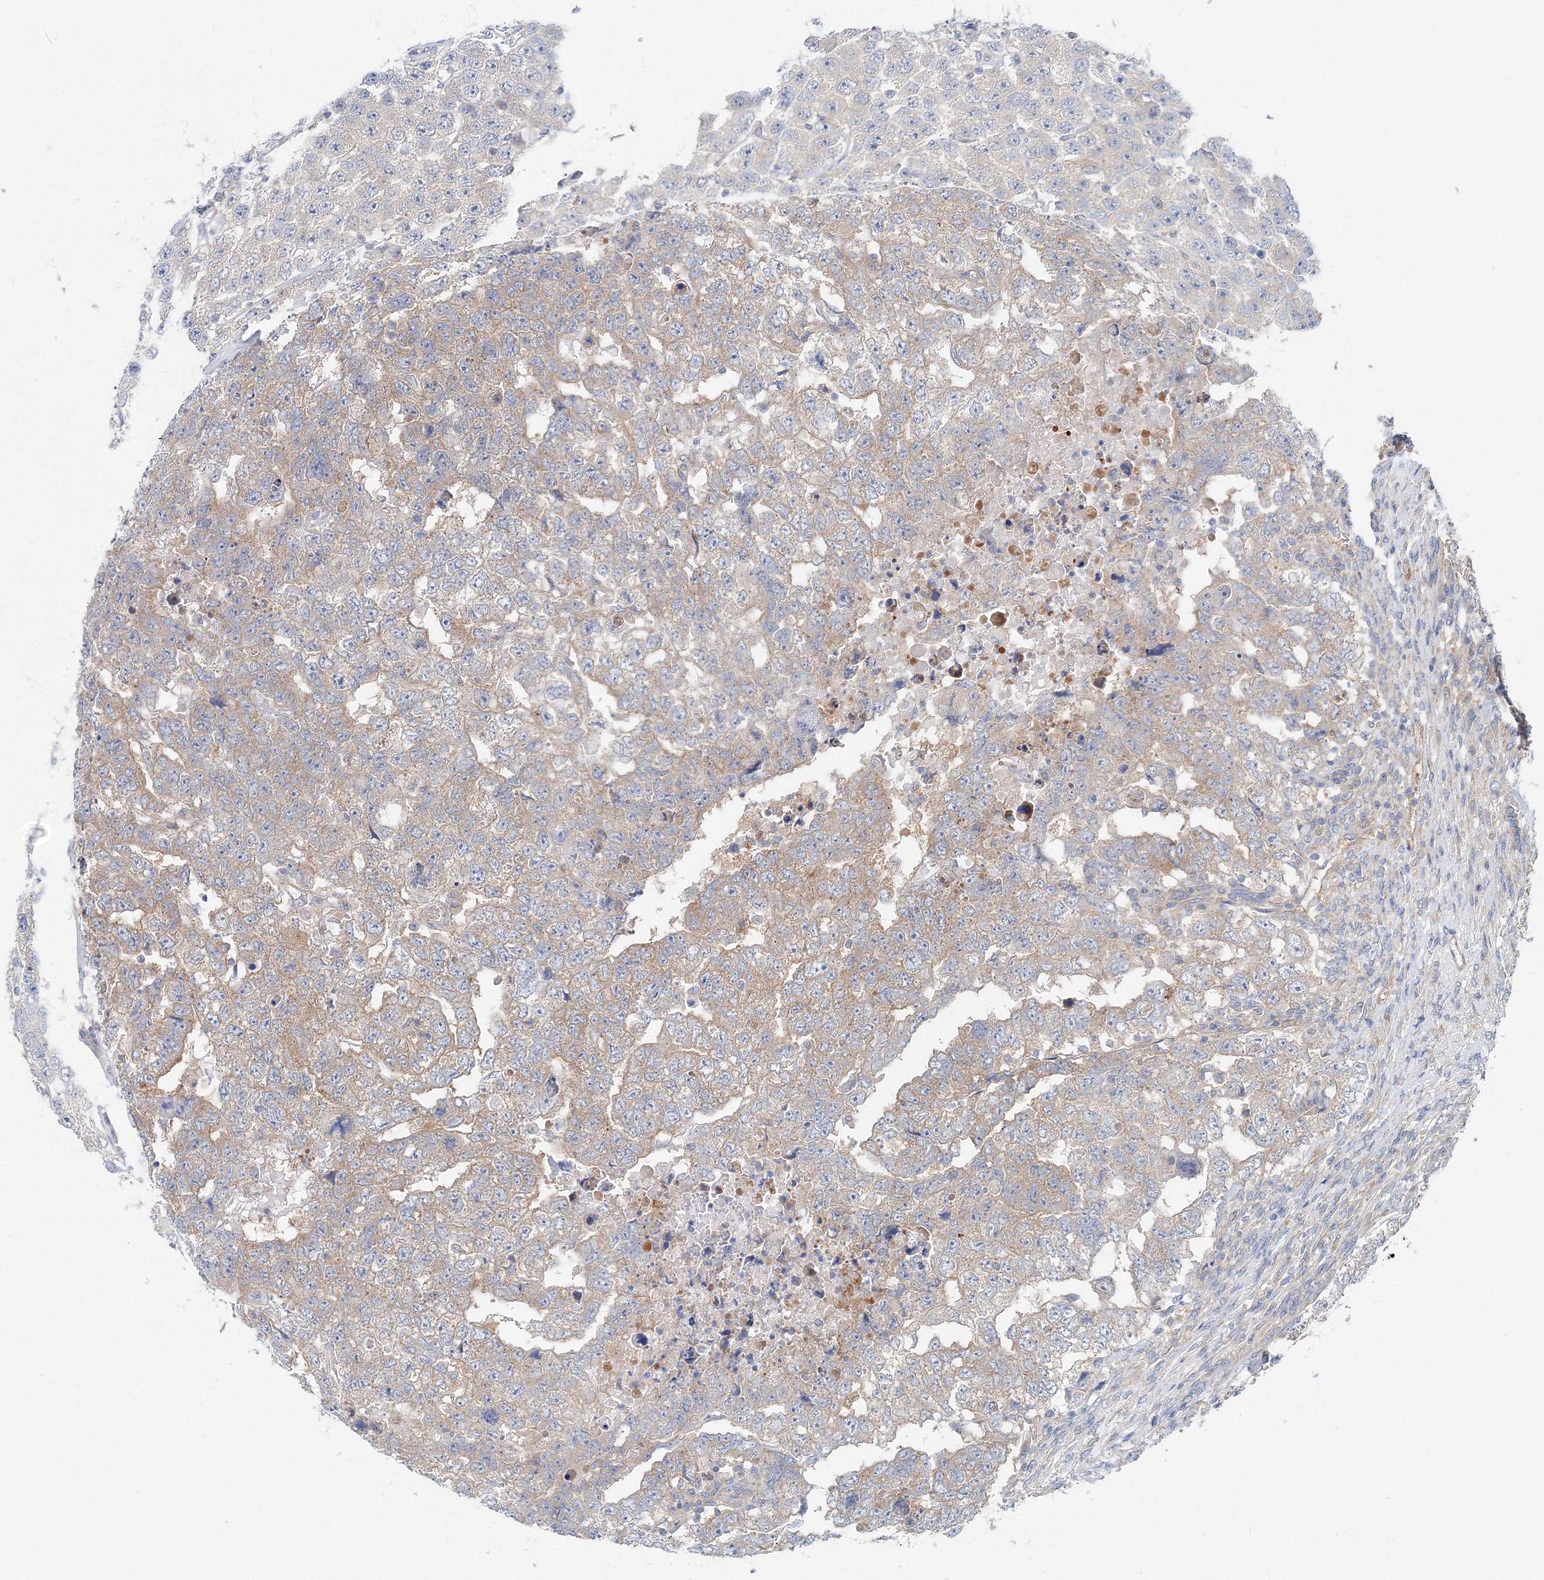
{"staining": {"intensity": "weak", "quantity": ">75%", "location": "cytoplasmic/membranous"}, "tissue": "testis cancer", "cell_type": "Tumor cells", "image_type": "cancer", "snomed": [{"axis": "morphology", "description": "Carcinoma, Embryonal, NOS"}, {"axis": "topography", "description": "Testis"}], "caption": "The histopathology image reveals immunohistochemical staining of testis cancer (embryonal carcinoma). There is weak cytoplasmic/membranous positivity is present in approximately >75% of tumor cells.", "gene": "TPRKB", "patient": {"sex": "male", "age": 45}}